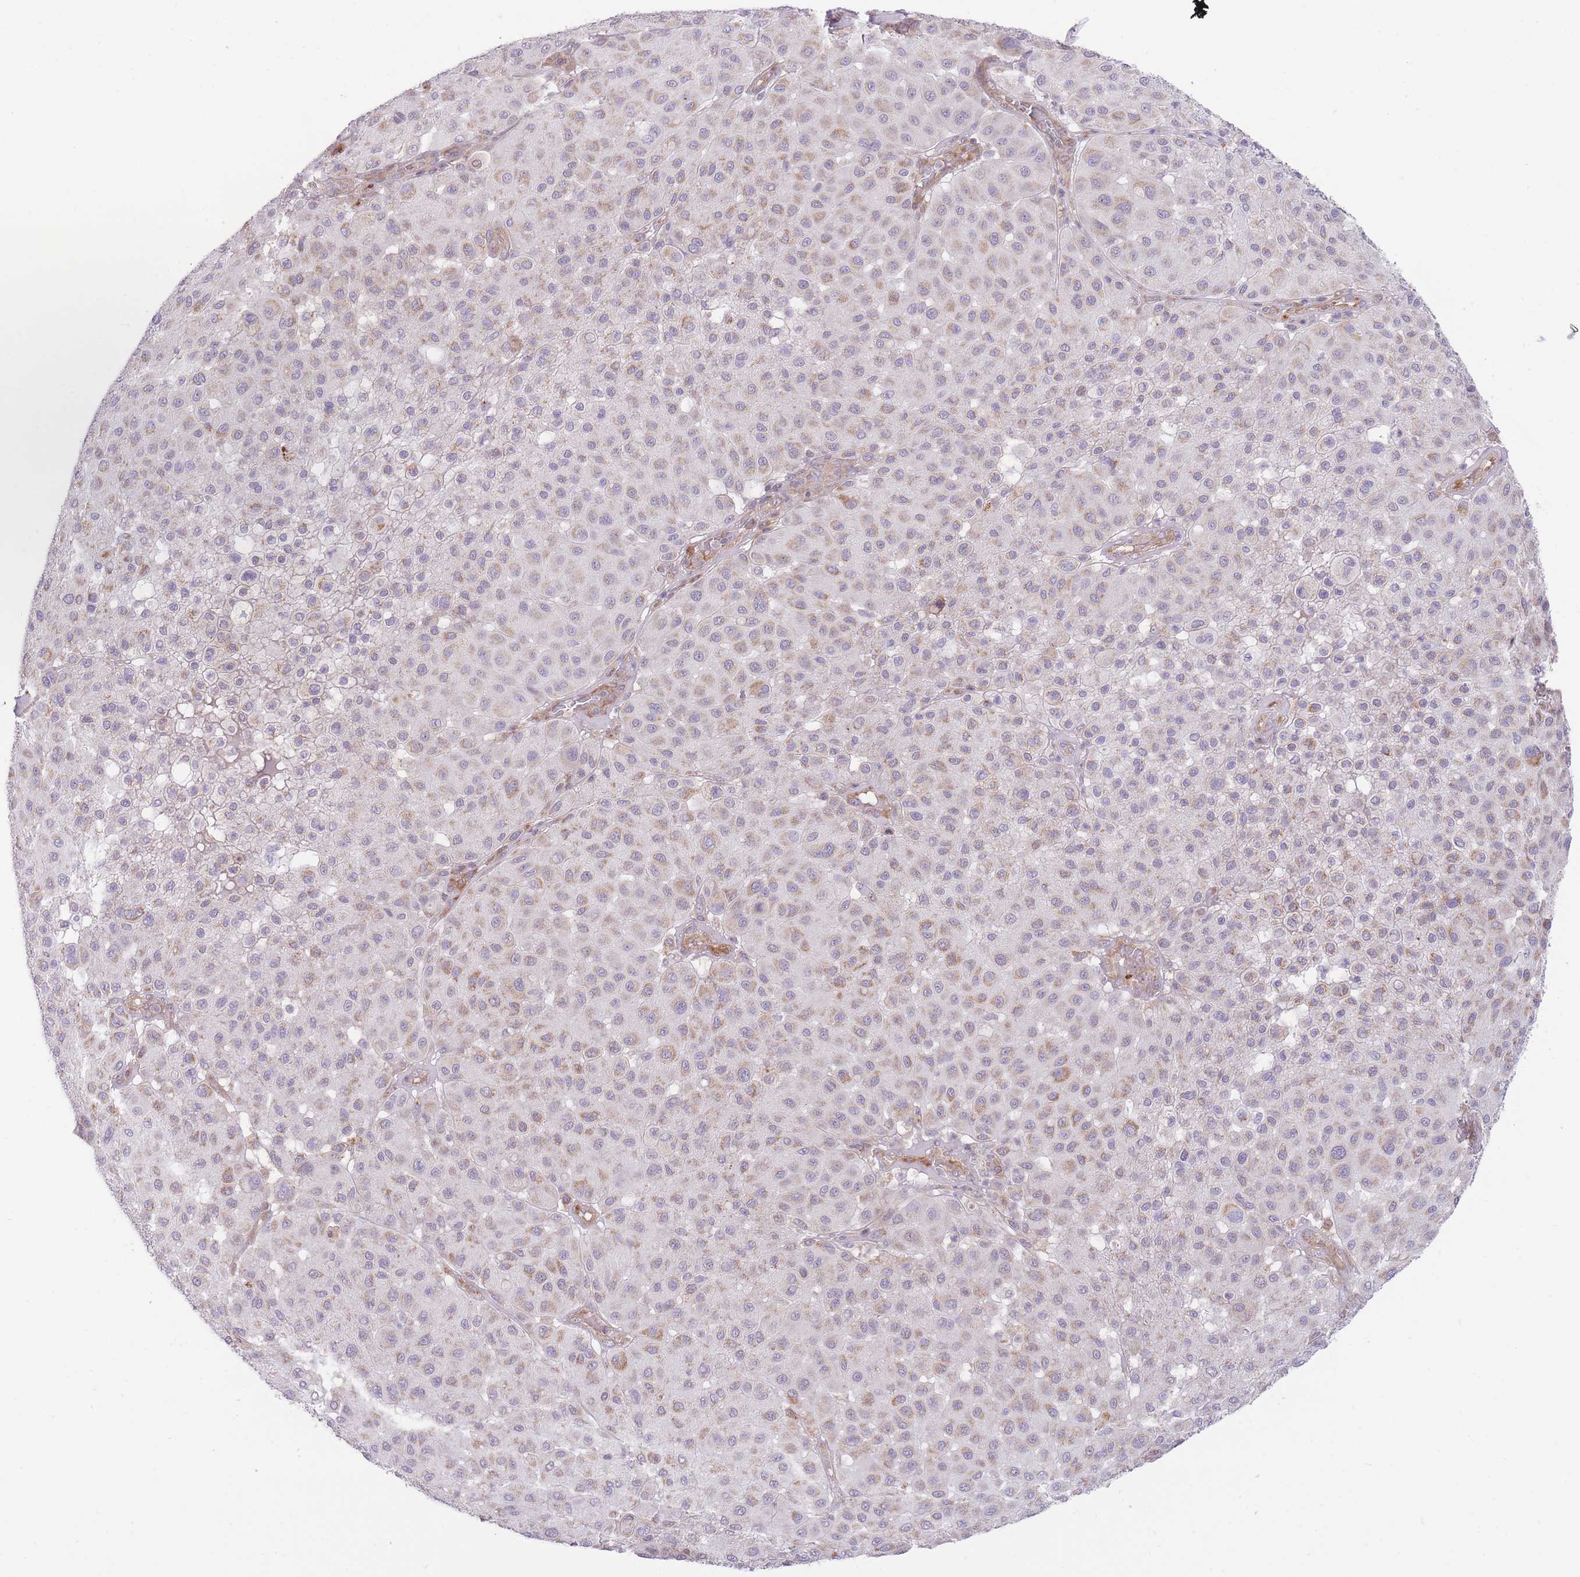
{"staining": {"intensity": "moderate", "quantity": "25%-75%", "location": "cytoplasmic/membranous"}, "tissue": "melanoma", "cell_type": "Tumor cells", "image_type": "cancer", "snomed": [{"axis": "morphology", "description": "Malignant melanoma, Metastatic site"}, {"axis": "topography", "description": "Smooth muscle"}], "caption": "This photomicrograph demonstrates IHC staining of human melanoma, with medium moderate cytoplasmic/membranous expression in about 25%-75% of tumor cells.", "gene": "BOLA2B", "patient": {"sex": "male", "age": 41}}